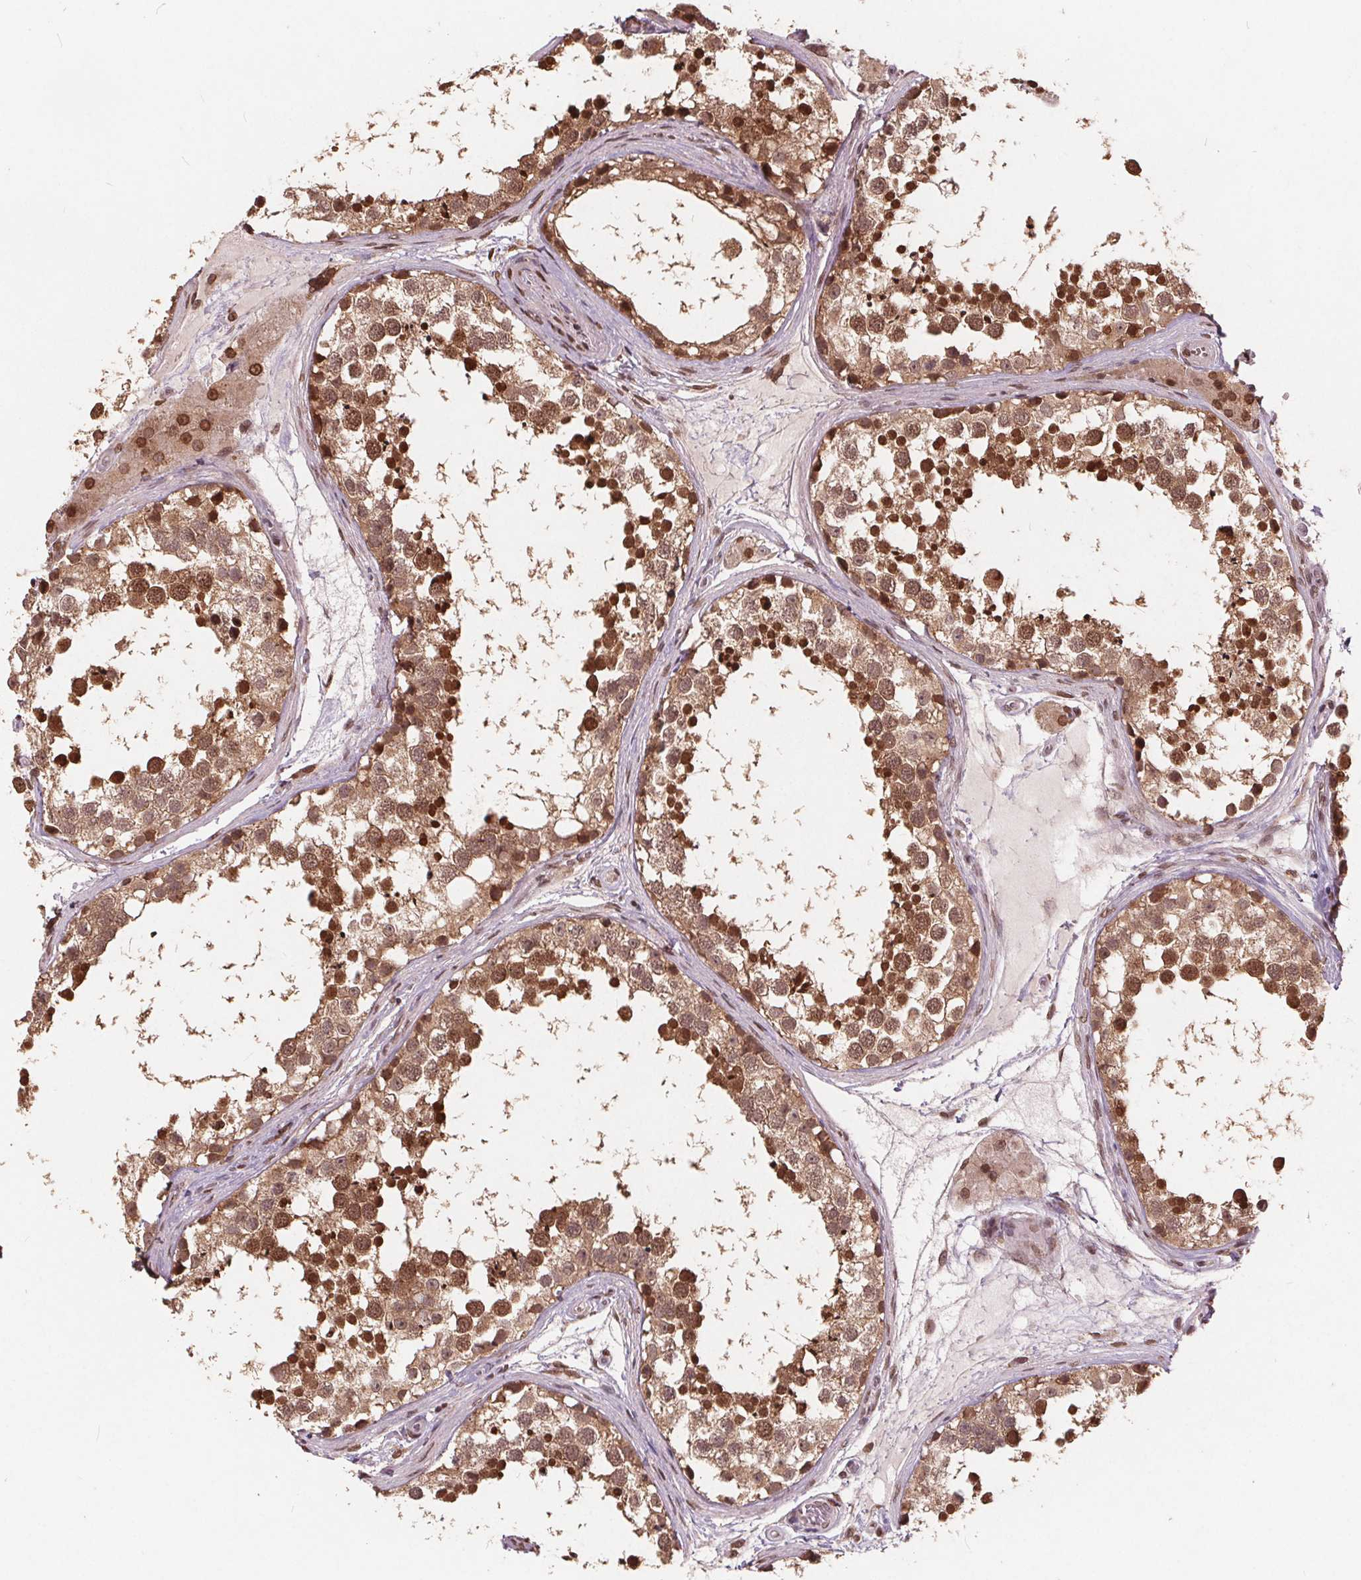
{"staining": {"intensity": "moderate", "quantity": ">75%", "location": "cytoplasmic/membranous,nuclear"}, "tissue": "testis", "cell_type": "Cells in seminiferous ducts", "image_type": "normal", "snomed": [{"axis": "morphology", "description": "Normal tissue, NOS"}, {"axis": "morphology", "description": "Seminoma, NOS"}, {"axis": "topography", "description": "Testis"}], "caption": "This photomicrograph demonstrates benign testis stained with immunohistochemistry to label a protein in brown. The cytoplasmic/membranous,nuclear of cells in seminiferous ducts show moderate positivity for the protein. Nuclei are counter-stained blue.", "gene": "HIF1AN", "patient": {"sex": "male", "age": 65}}